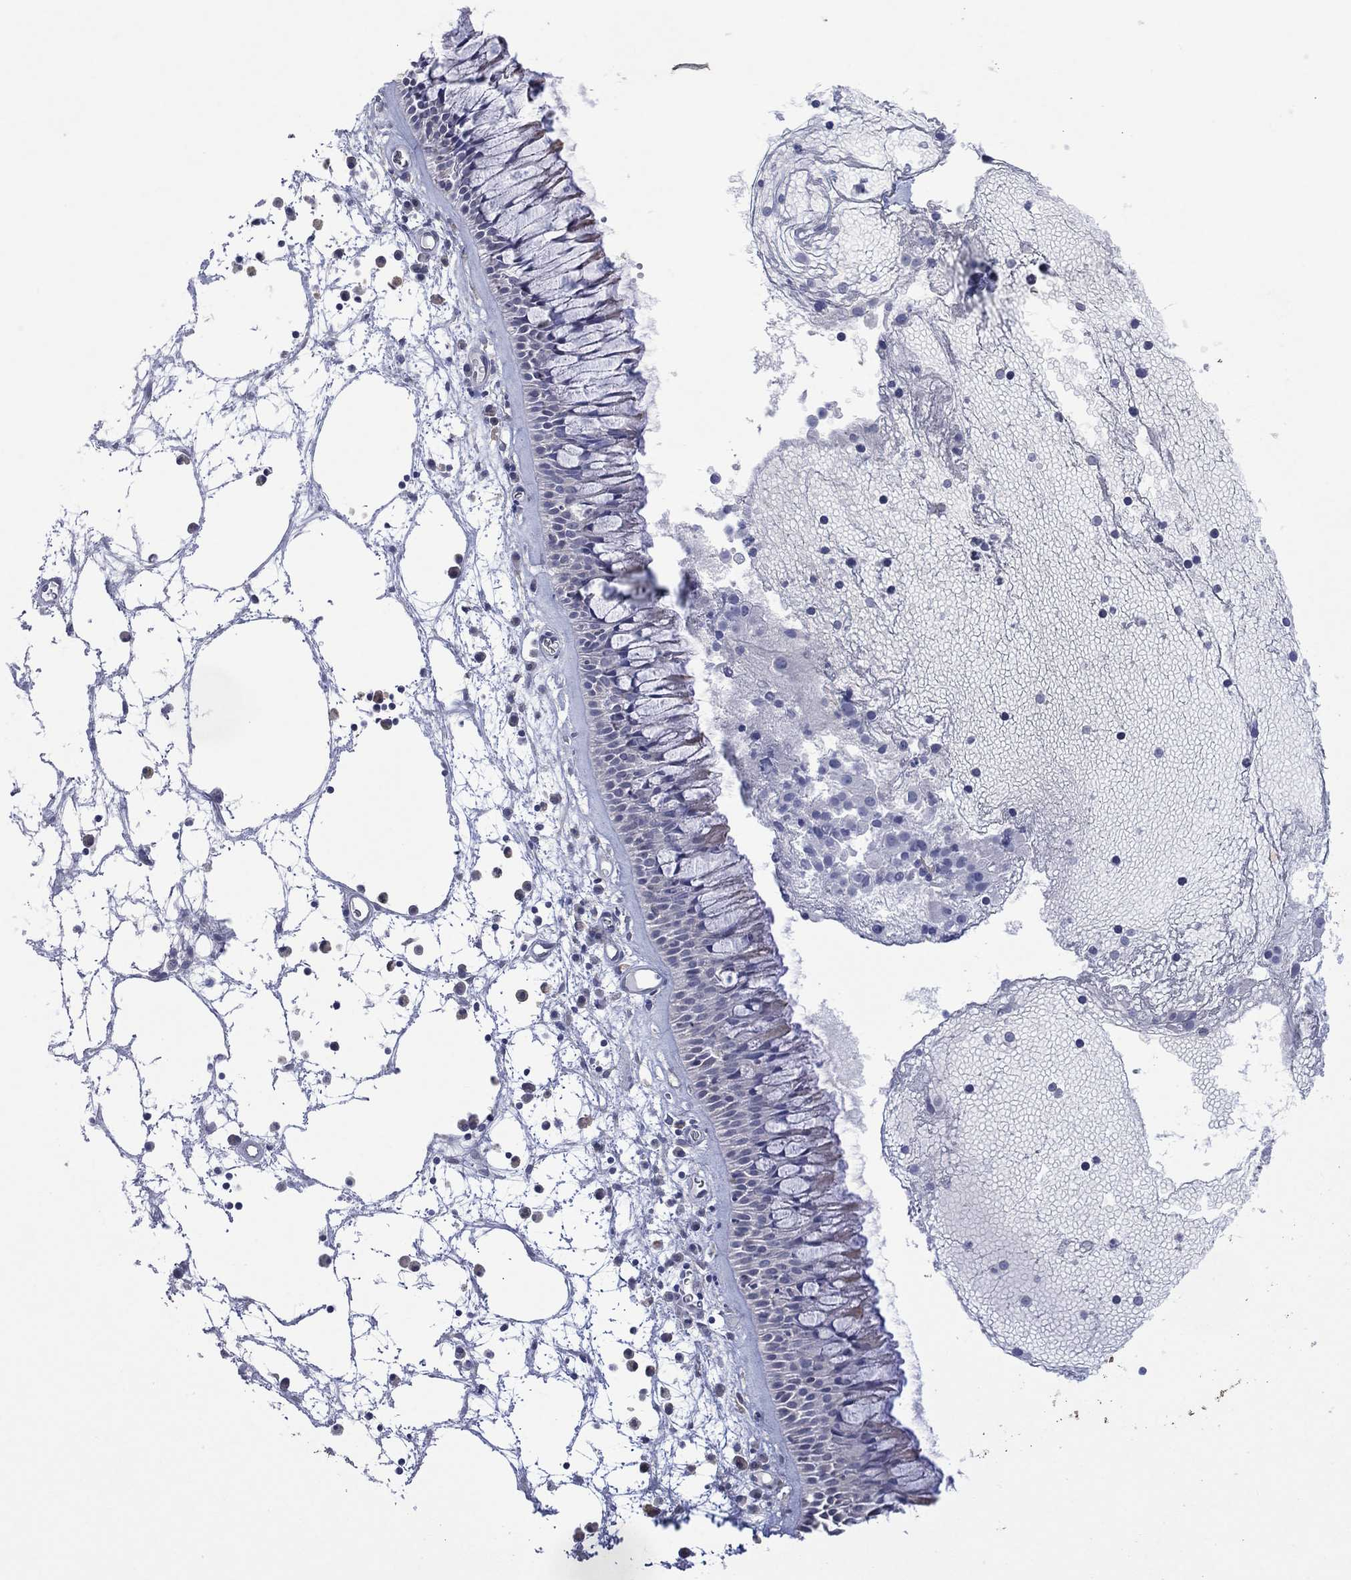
{"staining": {"intensity": "negative", "quantity": "none", "location": "none"}, "tissue": "nasopharynx", "cell_type": "Respiratory epithelial cells", "image_type": "normal", "snomed": [{"axis": "morphology", "description": "Normal tissue, NOS"}, {"axis": "topography", "description": "Nasopharynx"}], "caption": "The histopathology image shows no significant staining in respiratory epithelial cells of nasopharynx.", "gene": "ASB10", "patient": {"sex": "male", "age": 69}}